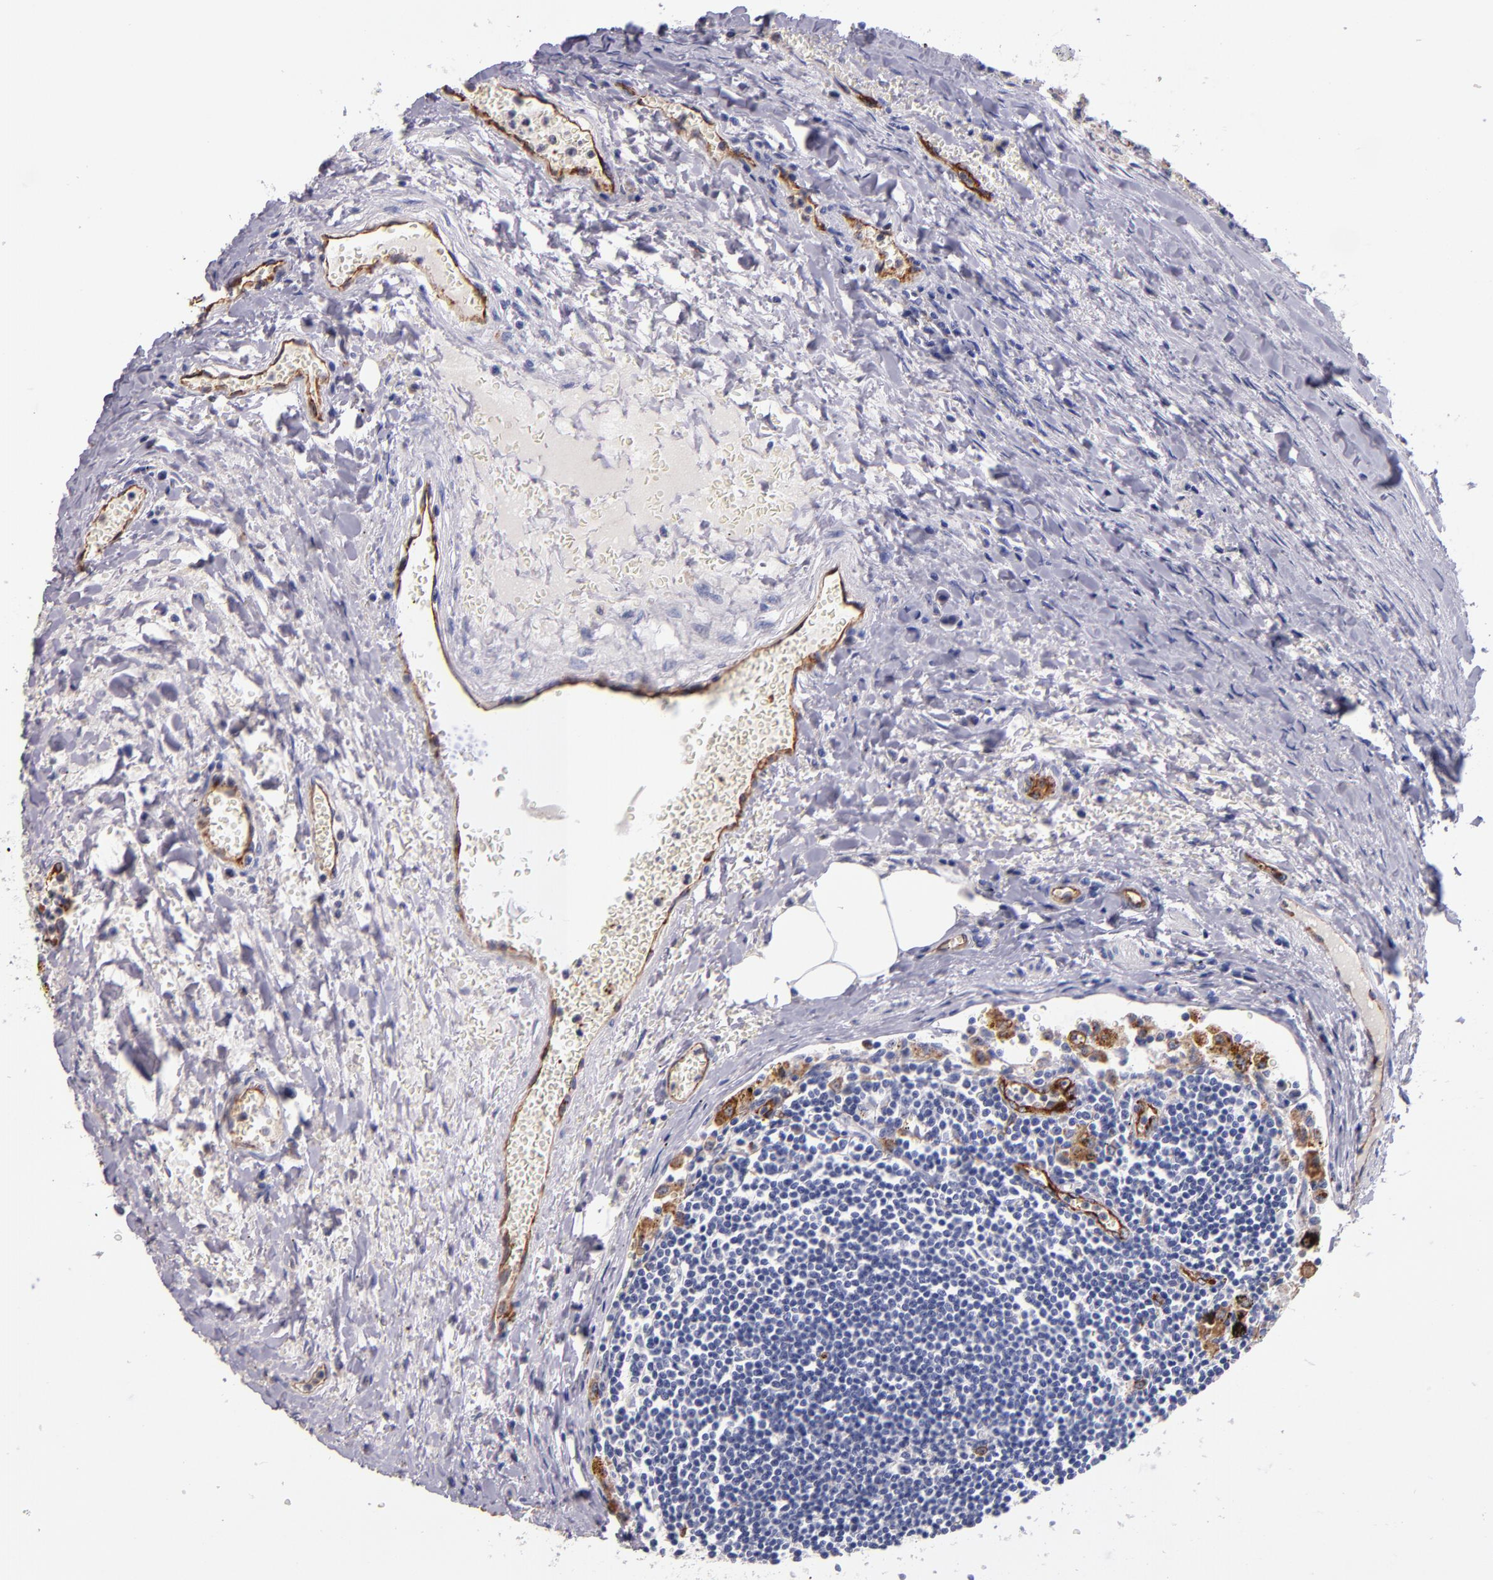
{"staining": {"intensity": "negative", "quantity": "none", "location": "none"}, "tissue": "carcinoid", "cell_type": "Tumor cells", "image_type": "cancer", "snomed": [{"axis": "morphology", "description": "Carcinoid, malignant, NOS"}, {"axis": "topography", "description": "Bronchus"}], "caption": "Tumor cells are negative for protein expression in human carcinoid.", "gene": "SELP", "patient": {"sex": "male", "age": 55}}